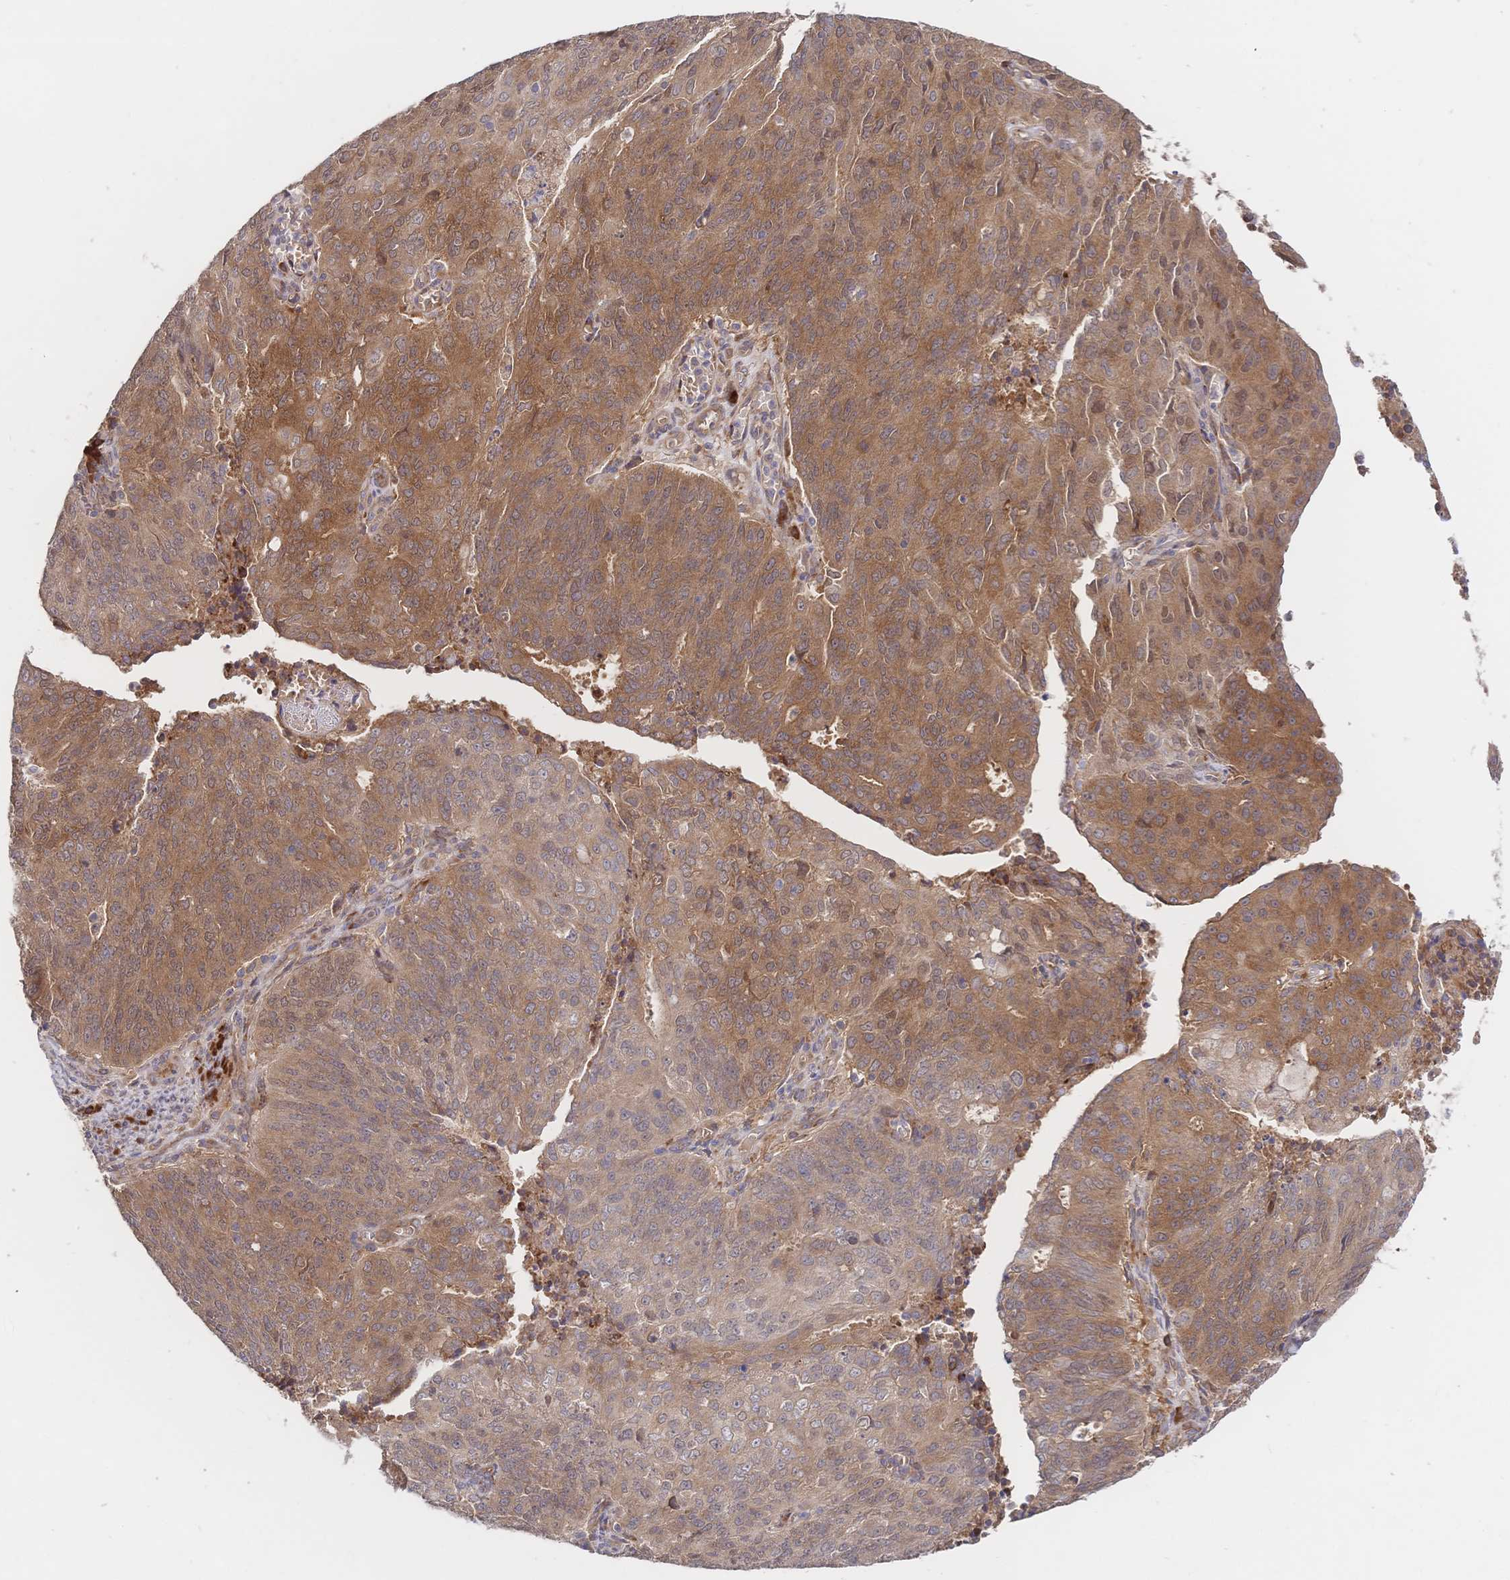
{"staining": {"intensity": "moderate", "quantity": ">75%", "location": "cytoplasmic/membranous"}, "tissue": "endometrial cancer", "cell_type": "Tumor cells", "image_type": "cancer", "snomed": [{"axis": "morphology", "description": "Adenocarcinoma, NOS"}, {"axis": "topography", "description": "Endometrium"}], "caption": "A brown stain shows moderate cytoplasmic/membranous expression of a protein in human endometrial cancer (adenocarcinoma) tumor cells.", "gene": "LMO4", "patient": {"sex": "female", "age": 82}}